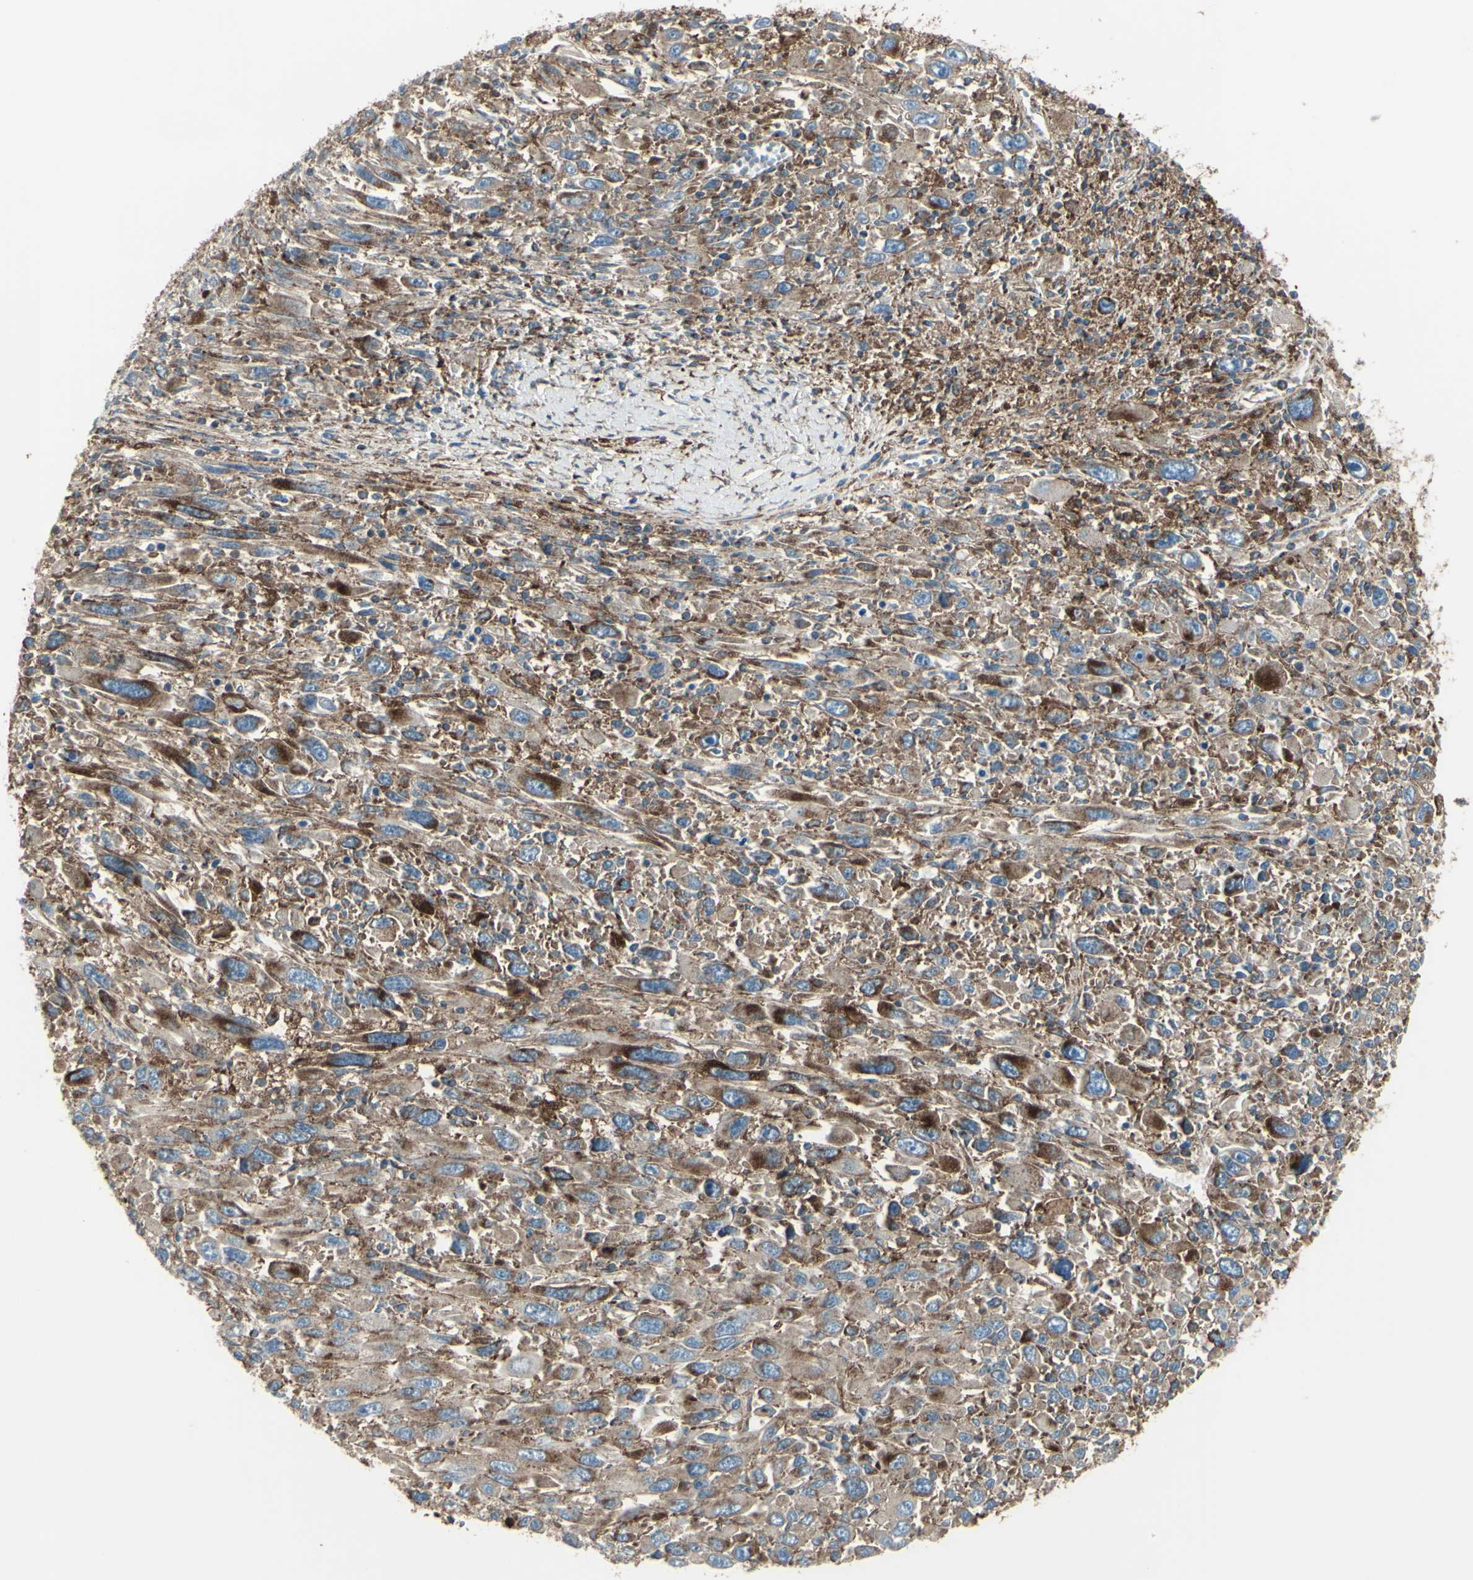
{"staining": {"intensity": "moderate", "quantity": ">75%", "location": "cytoplasmic/membranous"}, "tissue": "melanoma", "cell_type": "Tumor cells", "image_type": "cancer", "snomed": [{"axis": "morphology", "description": "Malignant melanoma, Metastatic site"}, {"axis": "topography", "description": "Skin"}], "caption": "Malignant melanoma (metastatic site) was stained to show a protein in brown. There is medium levels of moderate cytoplasmic/membranous staining in approximately >75% of tumor cells.", "gene": "NAPA", "patient": {"sex": "female", "age": 56}}